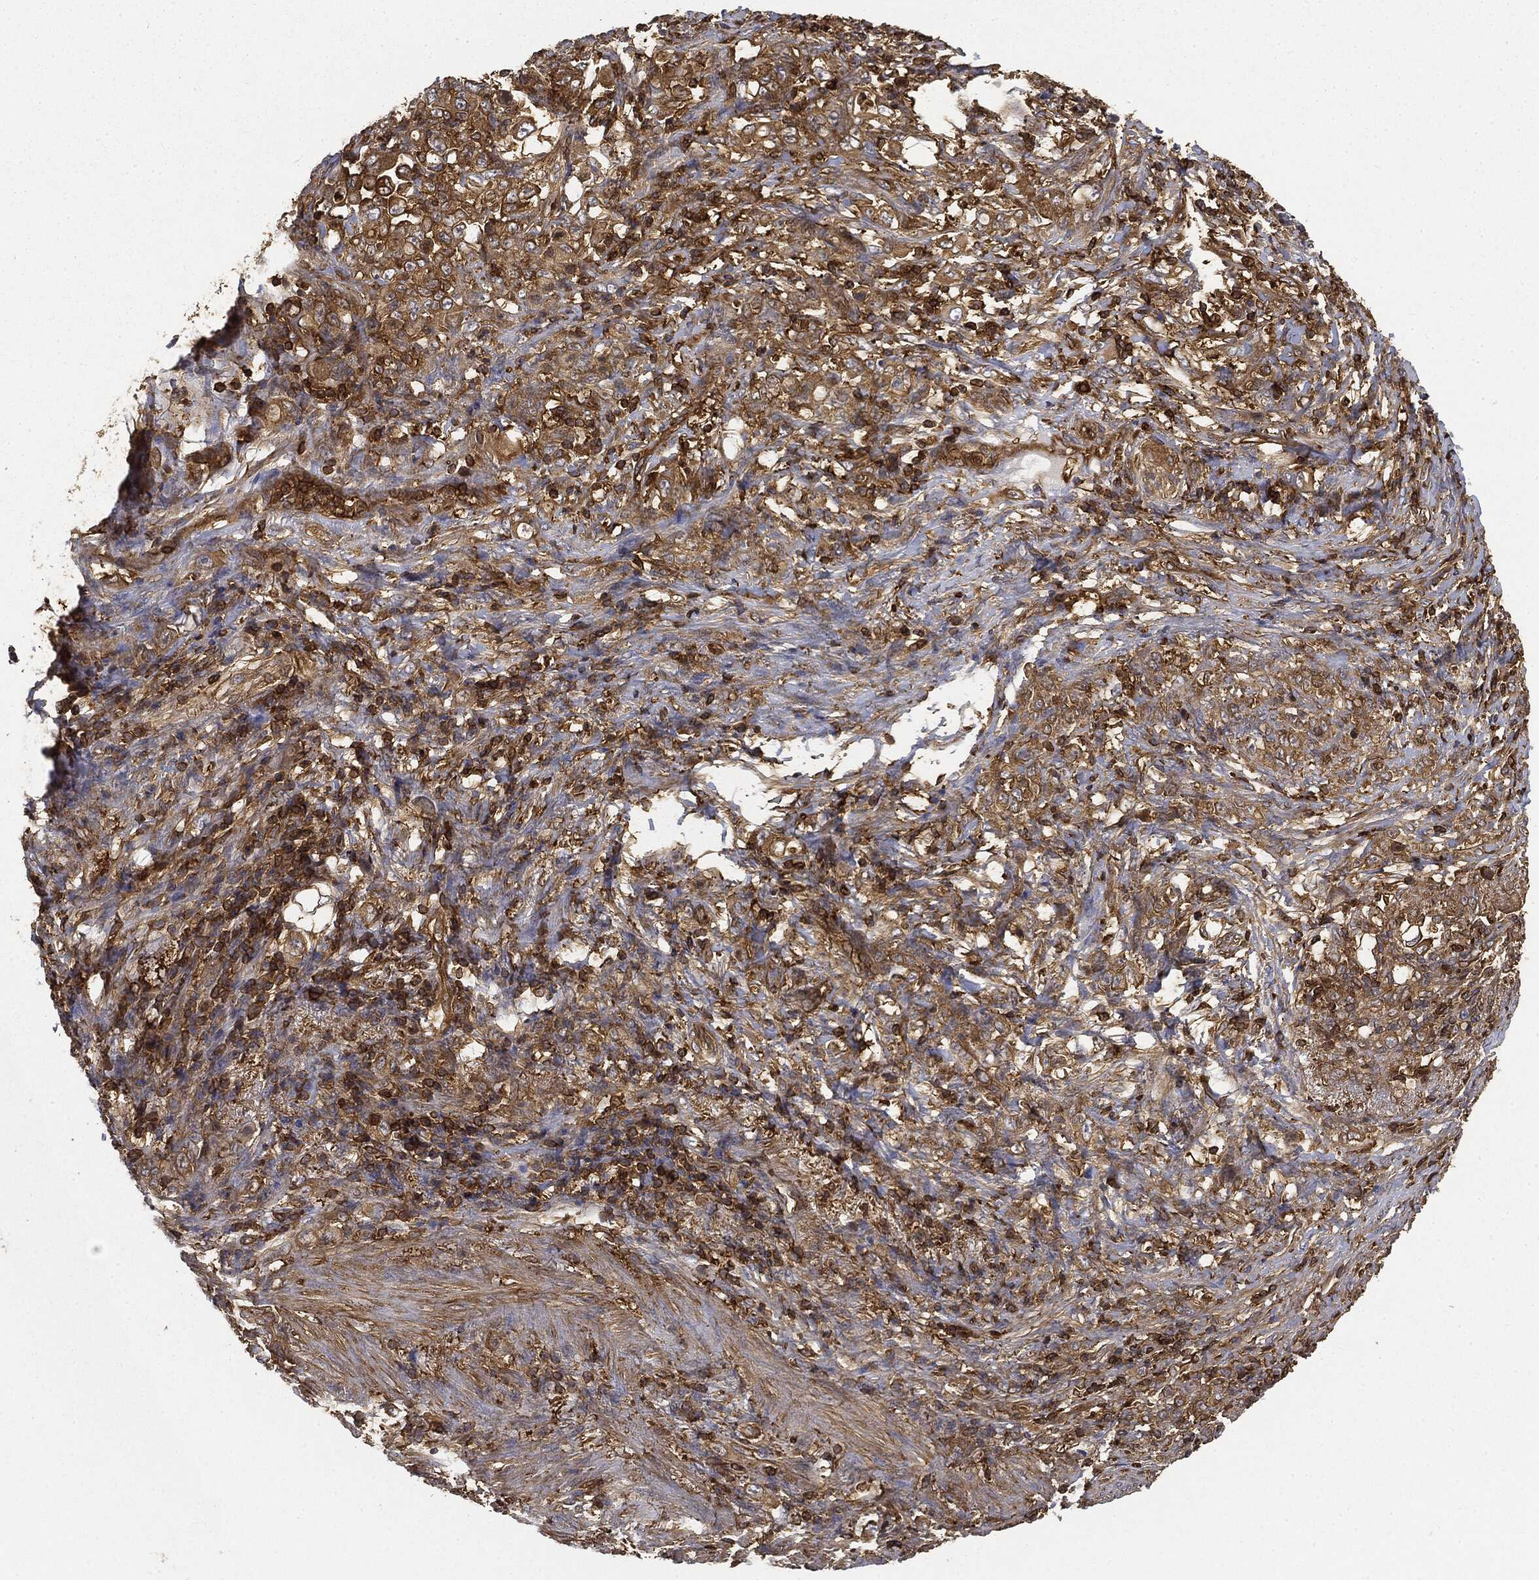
{"staining": {"intensity": "moderate", "quantity": ">75%", "location": "cytoplasmic/membranous"}, "tissue": "stomach cancer", "cell_type": "Tumor cells", "image_type": "cancer", "snomed": [{"axis": "morphology", "description": "Normal tissue, NOS"}, {"axis": "morphology", "description": "Adenocarcinoma, NOS"}, {"axis": "topography", "description": "Stomach"}], "caption": "Protein staining exhibits moderate cytoplasmic/membranous expression in about >75% of tumor cells in stomach adenocarcinoma. Nuclei are stained in blue.", "gene": "WDR1", "patient": {"sex": "female", "age": 79}}